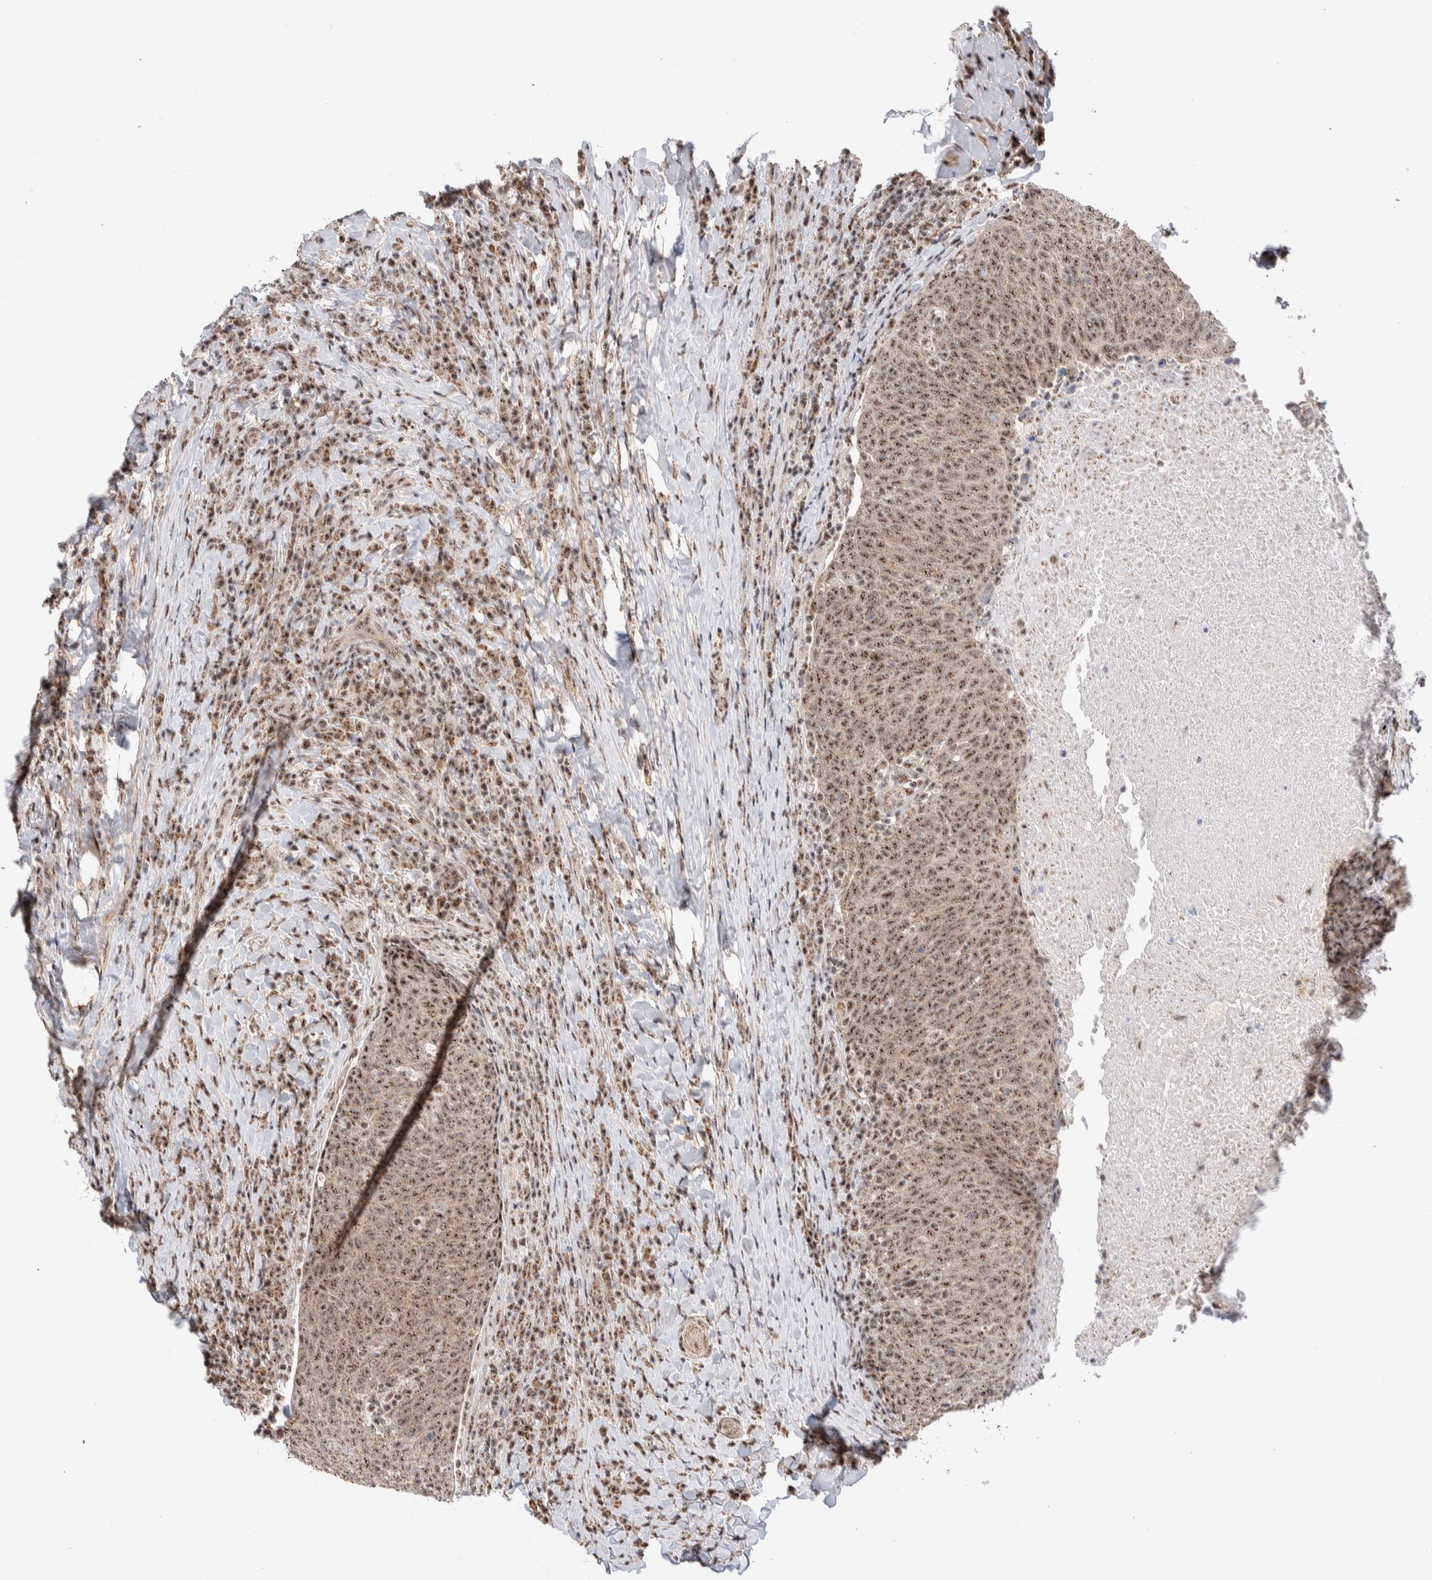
{"staining": {"intensity": "moderate", "quantity": ">75%", "location": "cytoplasmic/membranous,nuclear"}, "tissue": "head and neck cancer", "cell_type": "Tumor cells", "image_type": "cancer", "snomed": [{"axis": "morphology", "description": "Squamous cell carcinoma, NOS"}, {"axis": "morphology", "description": "Squamous cell carcinoma, metastatic, NOS"}, {"axis": "topography", "description": "Lymph node"}, {"axis": "topography", "description": "Head-Neck"}], "caption": "Head and neck metastatic squamous cell carcinoma stained with DAB immunohistochemistry exhibits medium levels of moderate cytoplasmic/membranous and nuclear positivity in approximately >75% of tumor cells.", "gene": "ZNF695", "patient": {"sex": "male", "age": 62}}